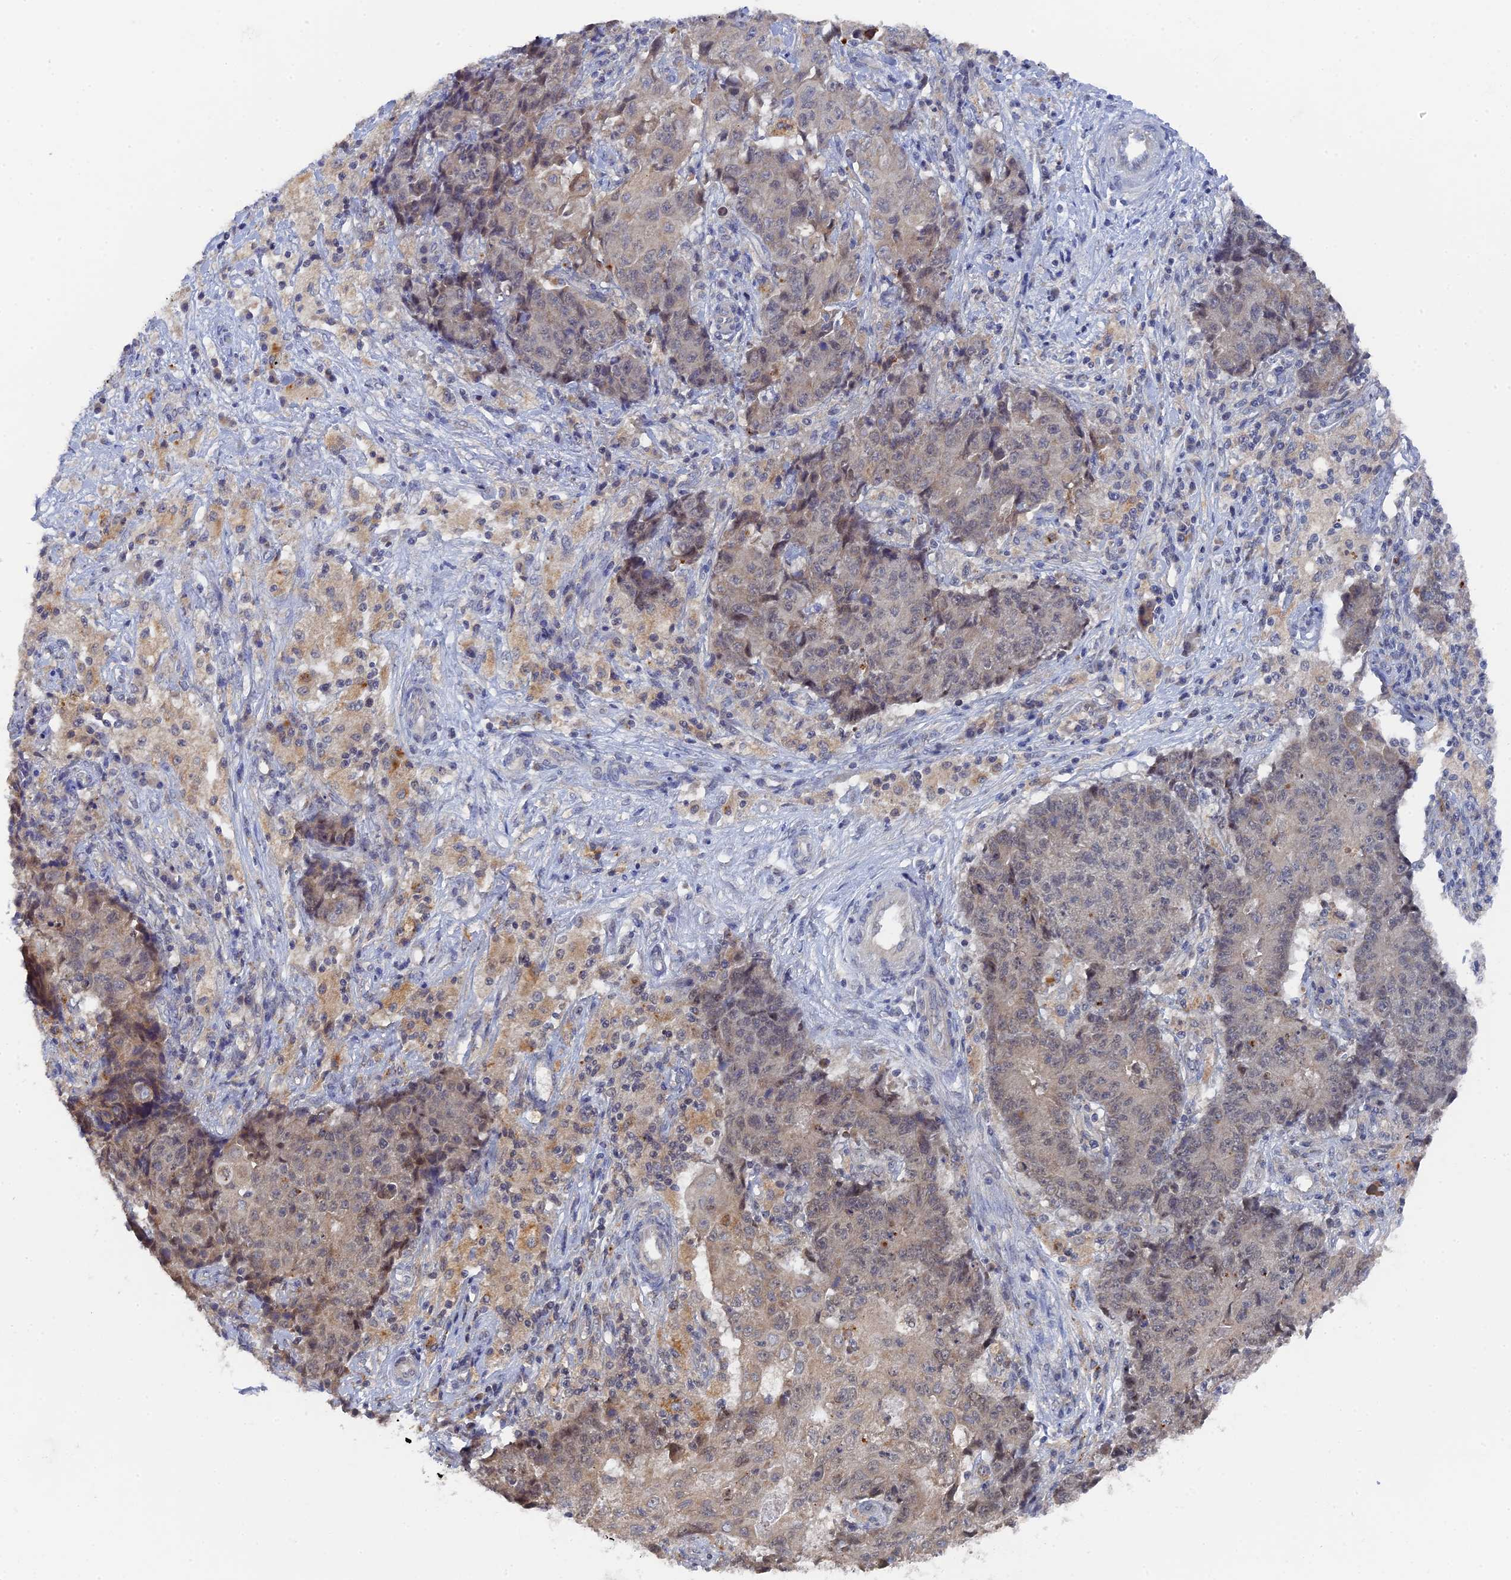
{"staining": {"intensity": "weak", "quantity": "<25%", "location": "cytoplasmic/membranous"}, "tissue": "ovarian cancer", "cell_type": "Tumor cells", "image_type": "cancer", "snomed": [{"axis": "morphology", "description": "Carcinoma, endometroid"}, {"axis": "topography", "description": "Ovary"}], "caption": "Tumor cells are negative for brown protein staining in endometroid carcinoma (ovarian).", "gene": "MIGA2", "patient": {"sex": "female", "age": 42}}